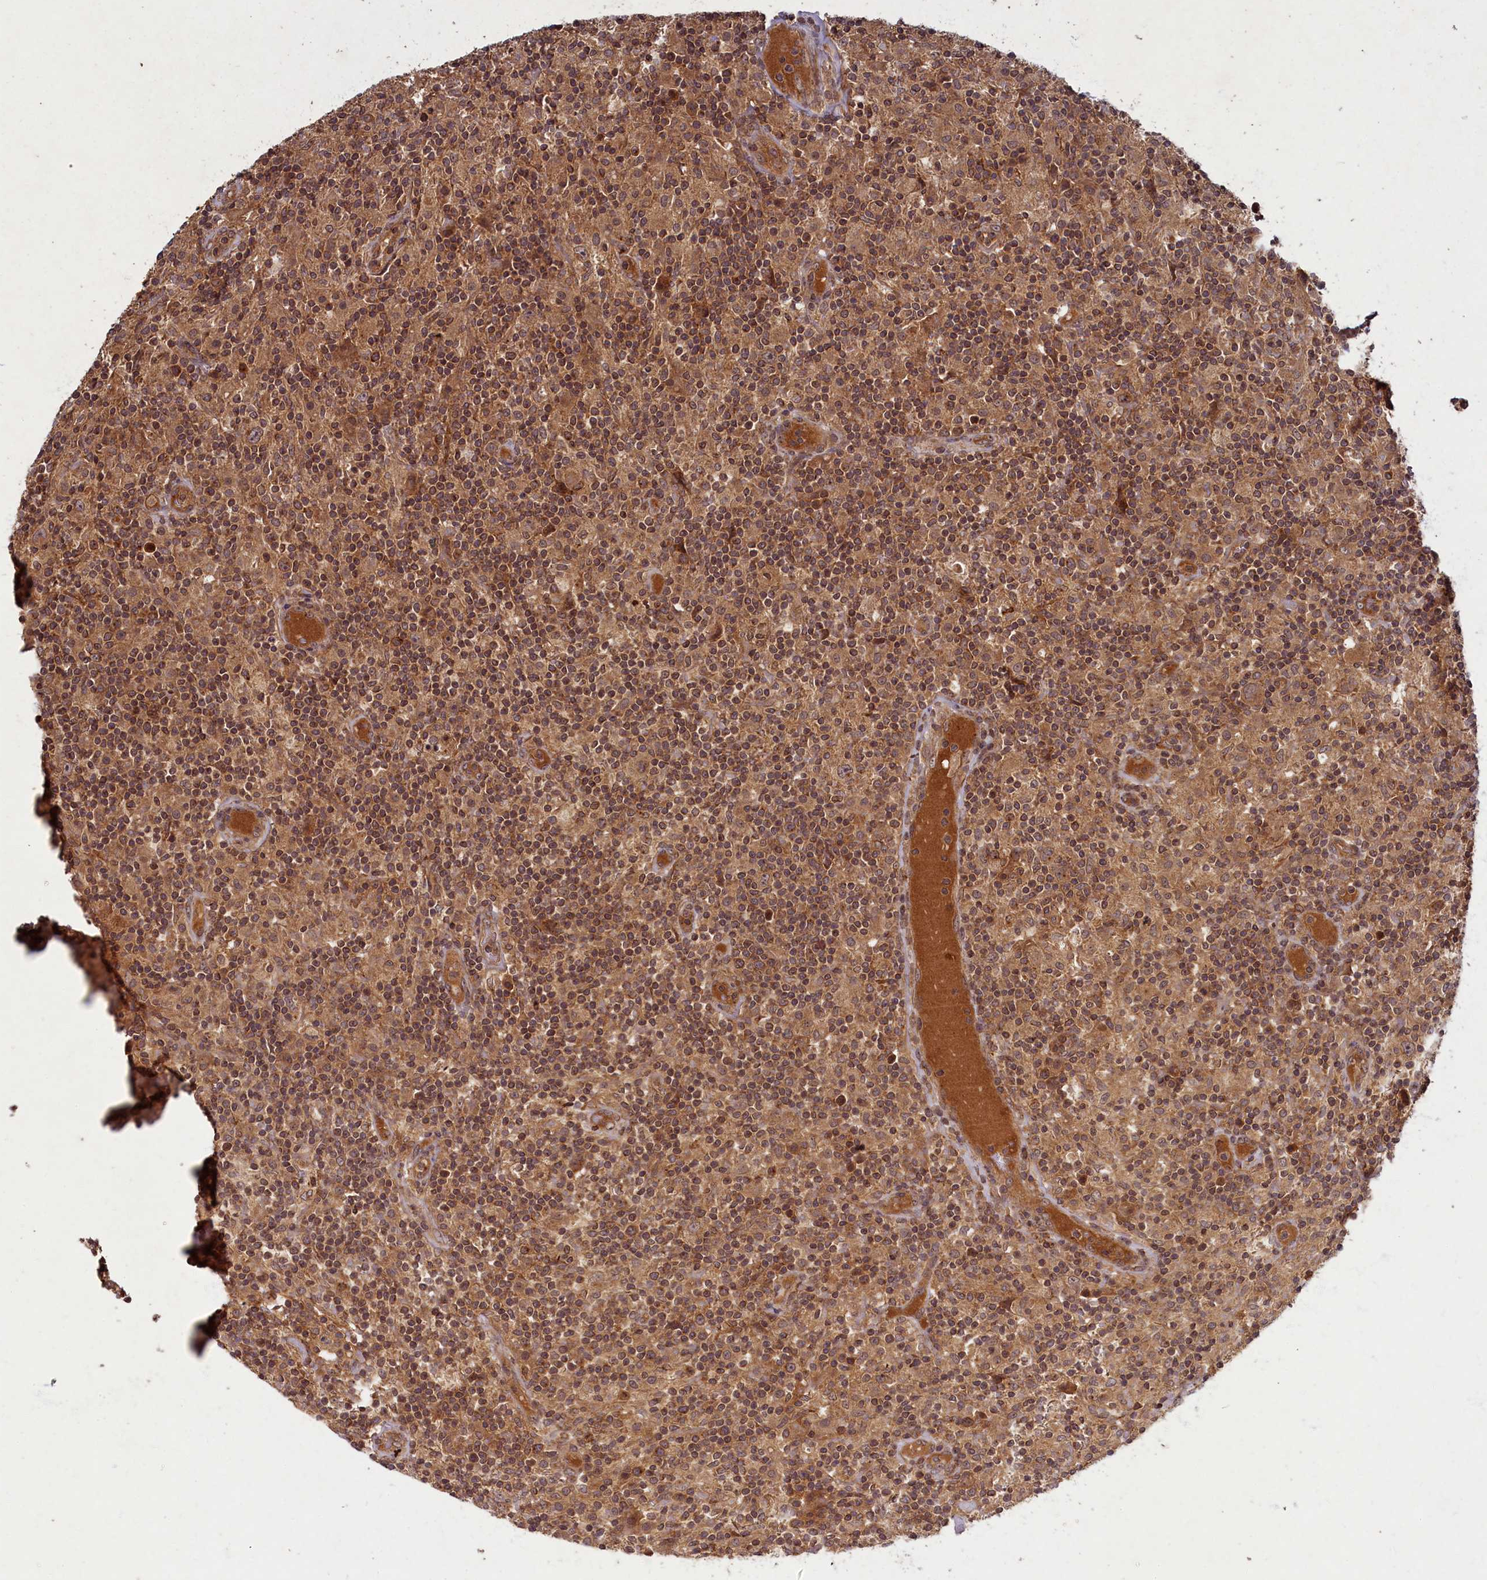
{"staining": {"intensity": "moderate", "quantity": ">75%", "location": "cytoplasmic/membranous,nuclear"}, "tissue": "lymphoma", "cell_type": "Tumor cells", "image_type": "cancer", "snomed": [{"axis": "morphology", "description": "Hodgkin's disease, NOS"}, {"axis": "topography", "description": "Lymph node"}], "caption": "Protein expression analysis of lymphoma displays moderate cytoplasmic/membranous and nuclear staining in about >75% of tumor cells.", "gene": "BICD1", "patient": {"sex": "male", "age": 70}}